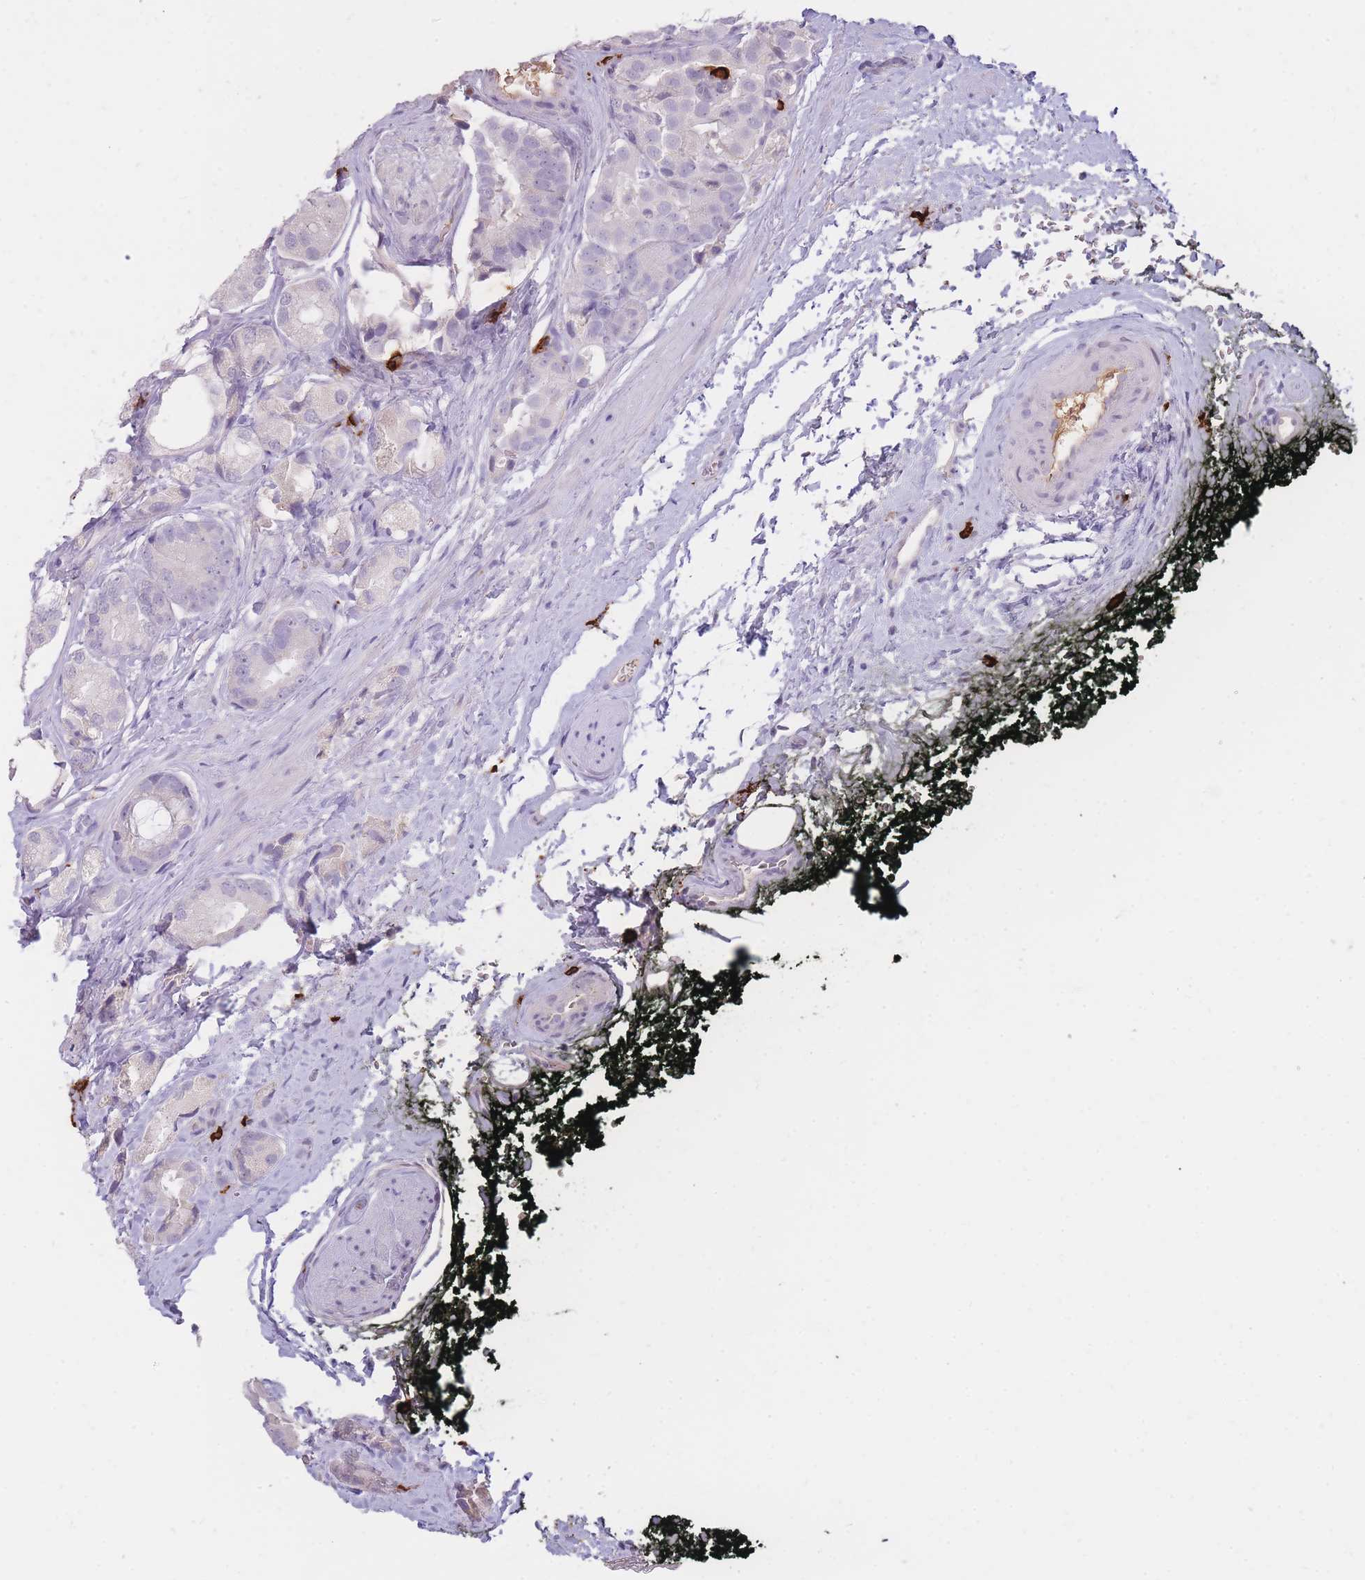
{"staining": {"intensity": "negative", "quantity": "none", "location": "none"}, "tissue": "prostate cancer", "cell_type": "Tumor cells", "image_type": "cancer", "snomed": [{"axis": "morphology", "description": "Adenocarcinoma, High grade"}, {"axis": "topography", "description": "Prostate"}], "caption": "This is an immunohistochemistry (IHC) photomicrograph of adenocarcinoma (high-grade) (prostate). There is no positivity in tumor cells.", "gene": "TPSD1", "patient": {"sex": "male", "age": 71}}